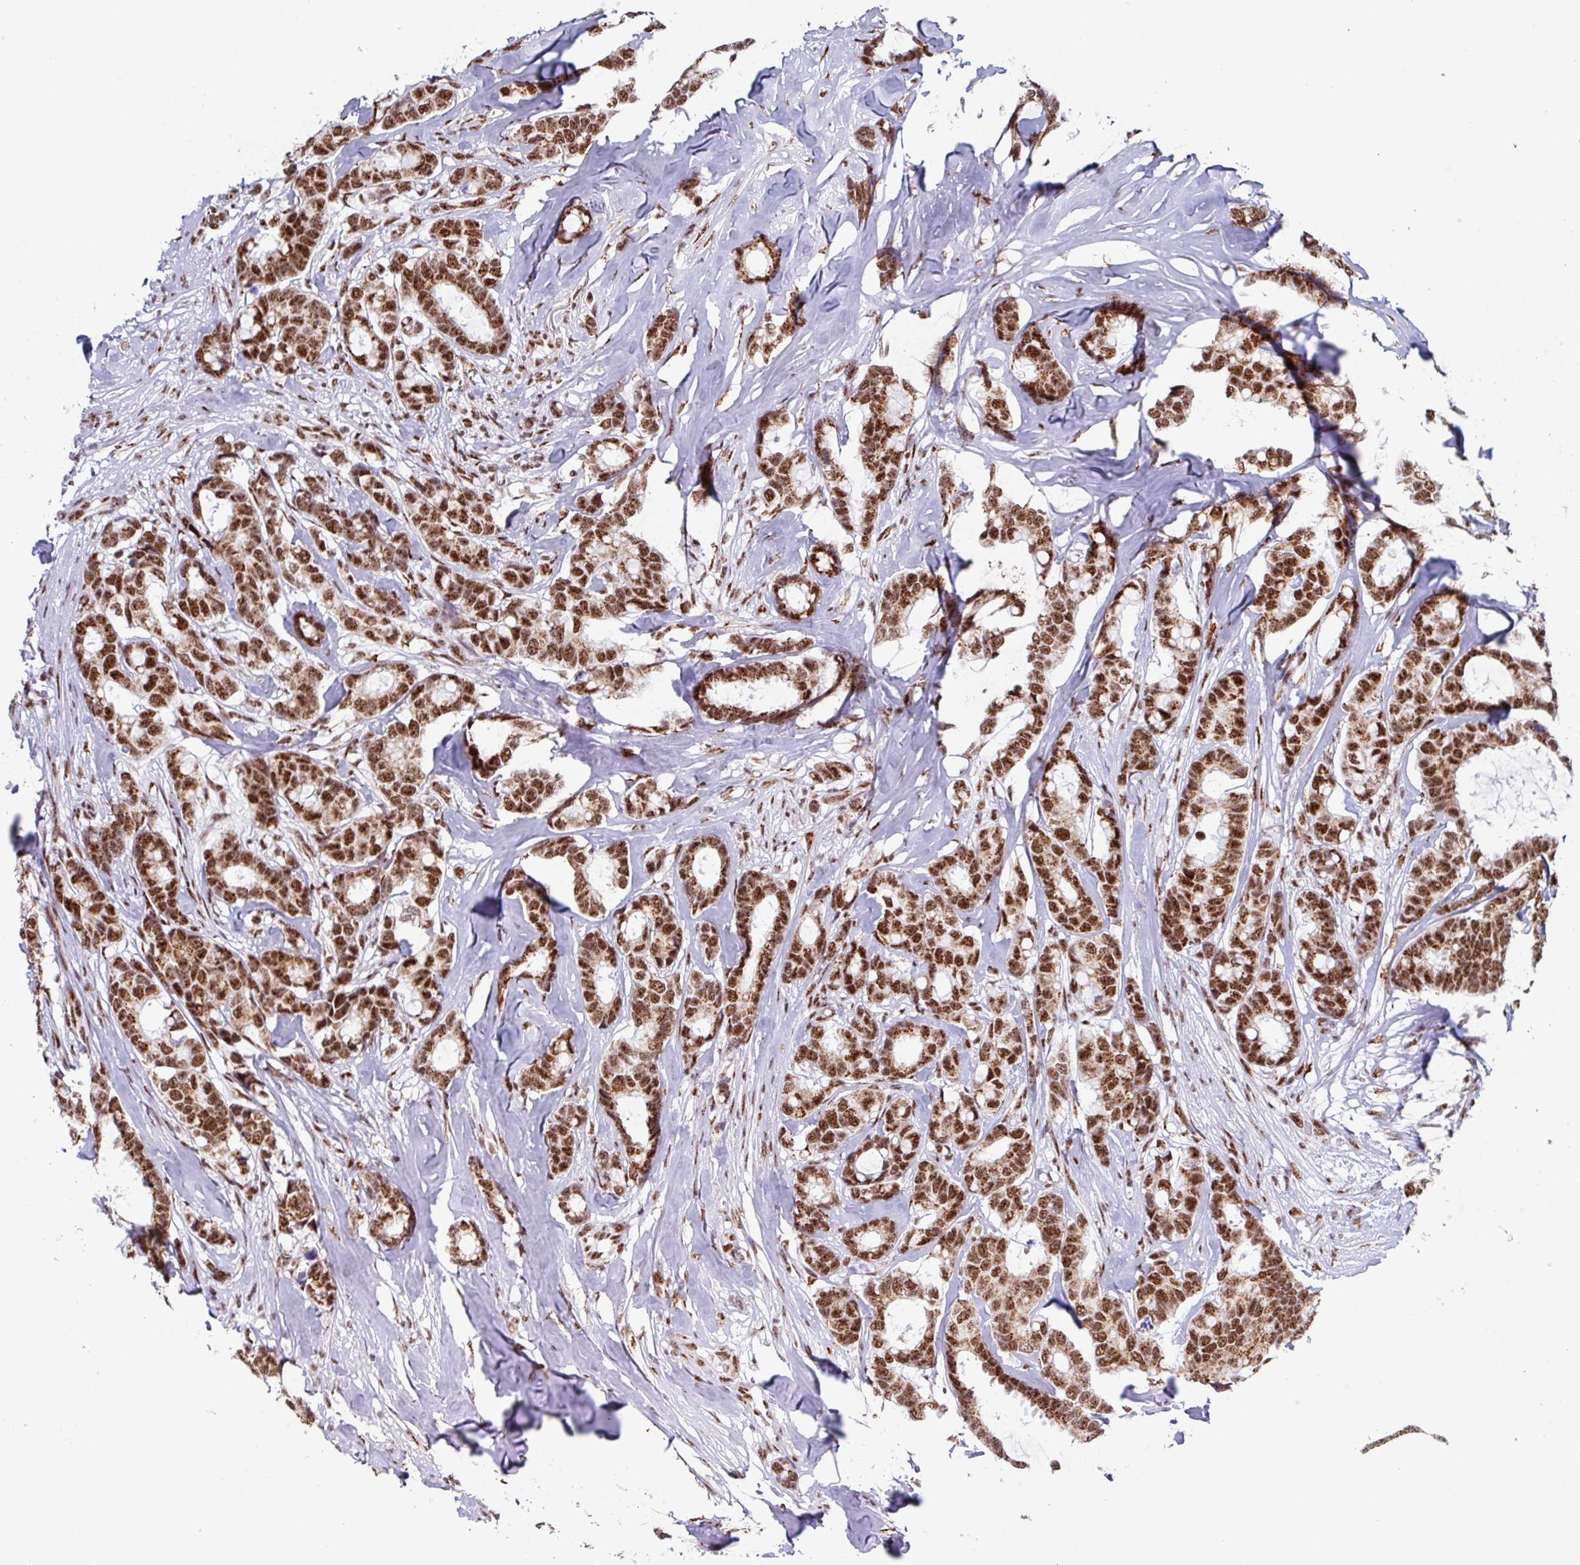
{"staining": {"intensity": "strong", "quantity": ">75%", "location": "nuclear"}, "tissue": "breast cancer", "cell_type": "Tumor cells", "image_type": "cancer", "snomed": [{"axis": "morphology", "description": "Duct carcinoma"}, {"axis": "topography", "description": "Breast"}], "caption": "Immunohistochemistry of human breast intraductal carcinoma demonstrates high levels of strong nuclear positivity in approximately >75% of tumor cells. (IHC, brightfield microscopy, high magnification).", "gene": "PUF60", "patient": {"sex": "female", "age": 87}}